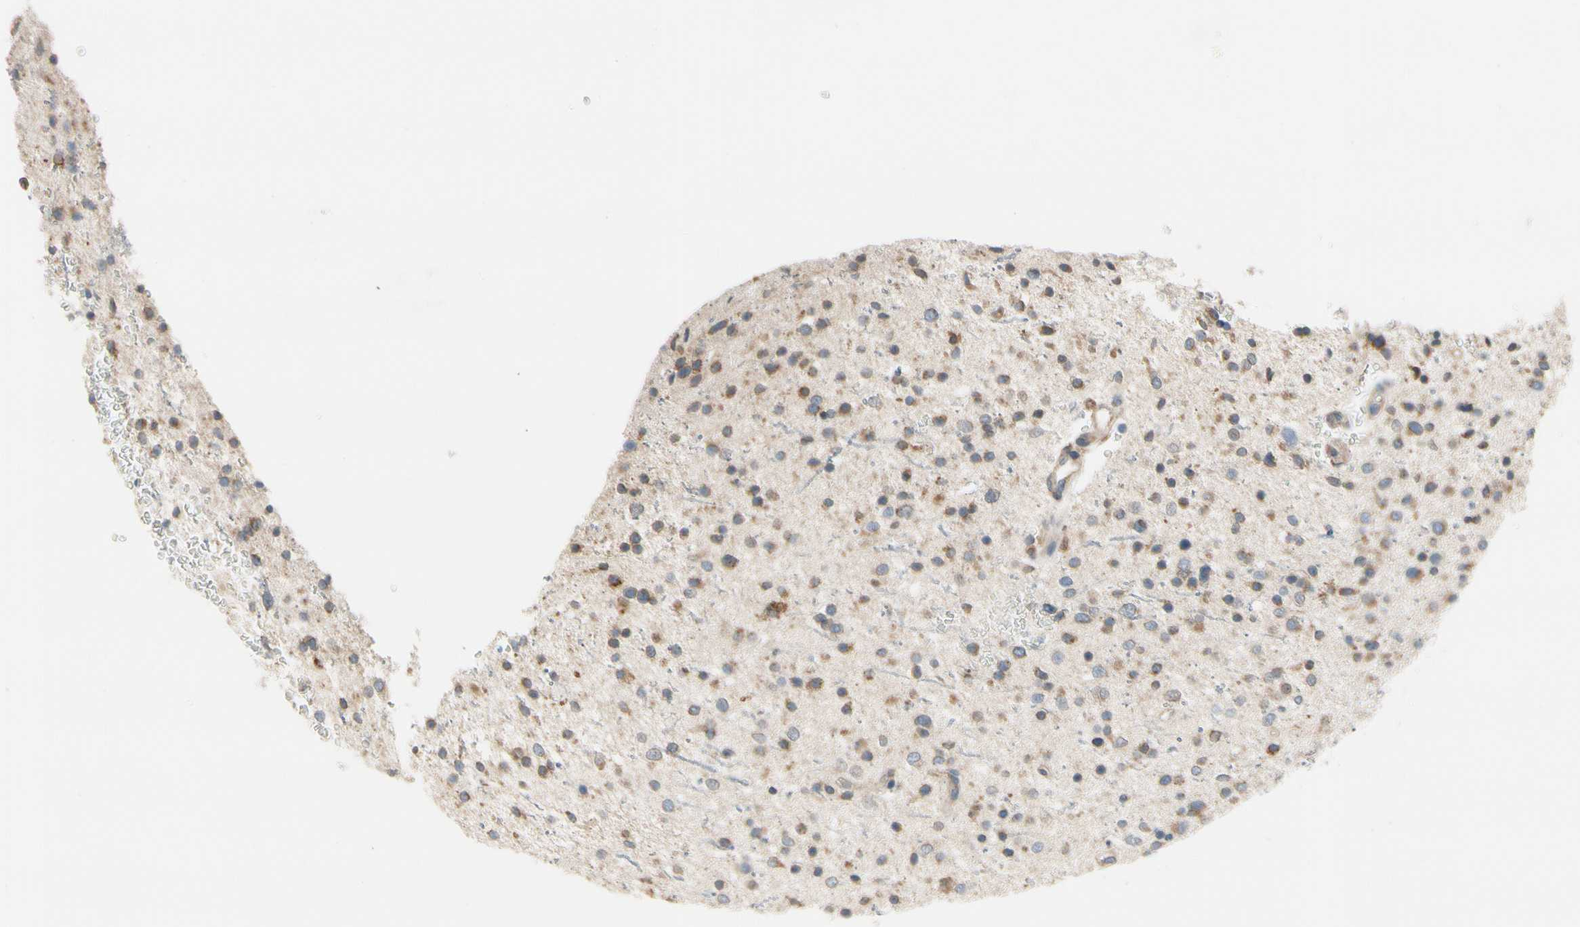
{"staining": {"intensity": "weak", "quantity": "<25%", "location": "cytoplasmic/membranous"}, "tissue": "glioma", "cell_type": "Tumor cells", "image_type": "cancer", "snomed": [{"axis": "morphology", "description": "Glioma, malignant, Low grade"}, {"axis": "topography", "description": "Brain"}], "caption": "Malignant low-grade glioma was stained to show a protein in brown. There is no significant expression in tumor cells.", "gene": "RPN2", "patient": {"sex": "female", "age": 37}}